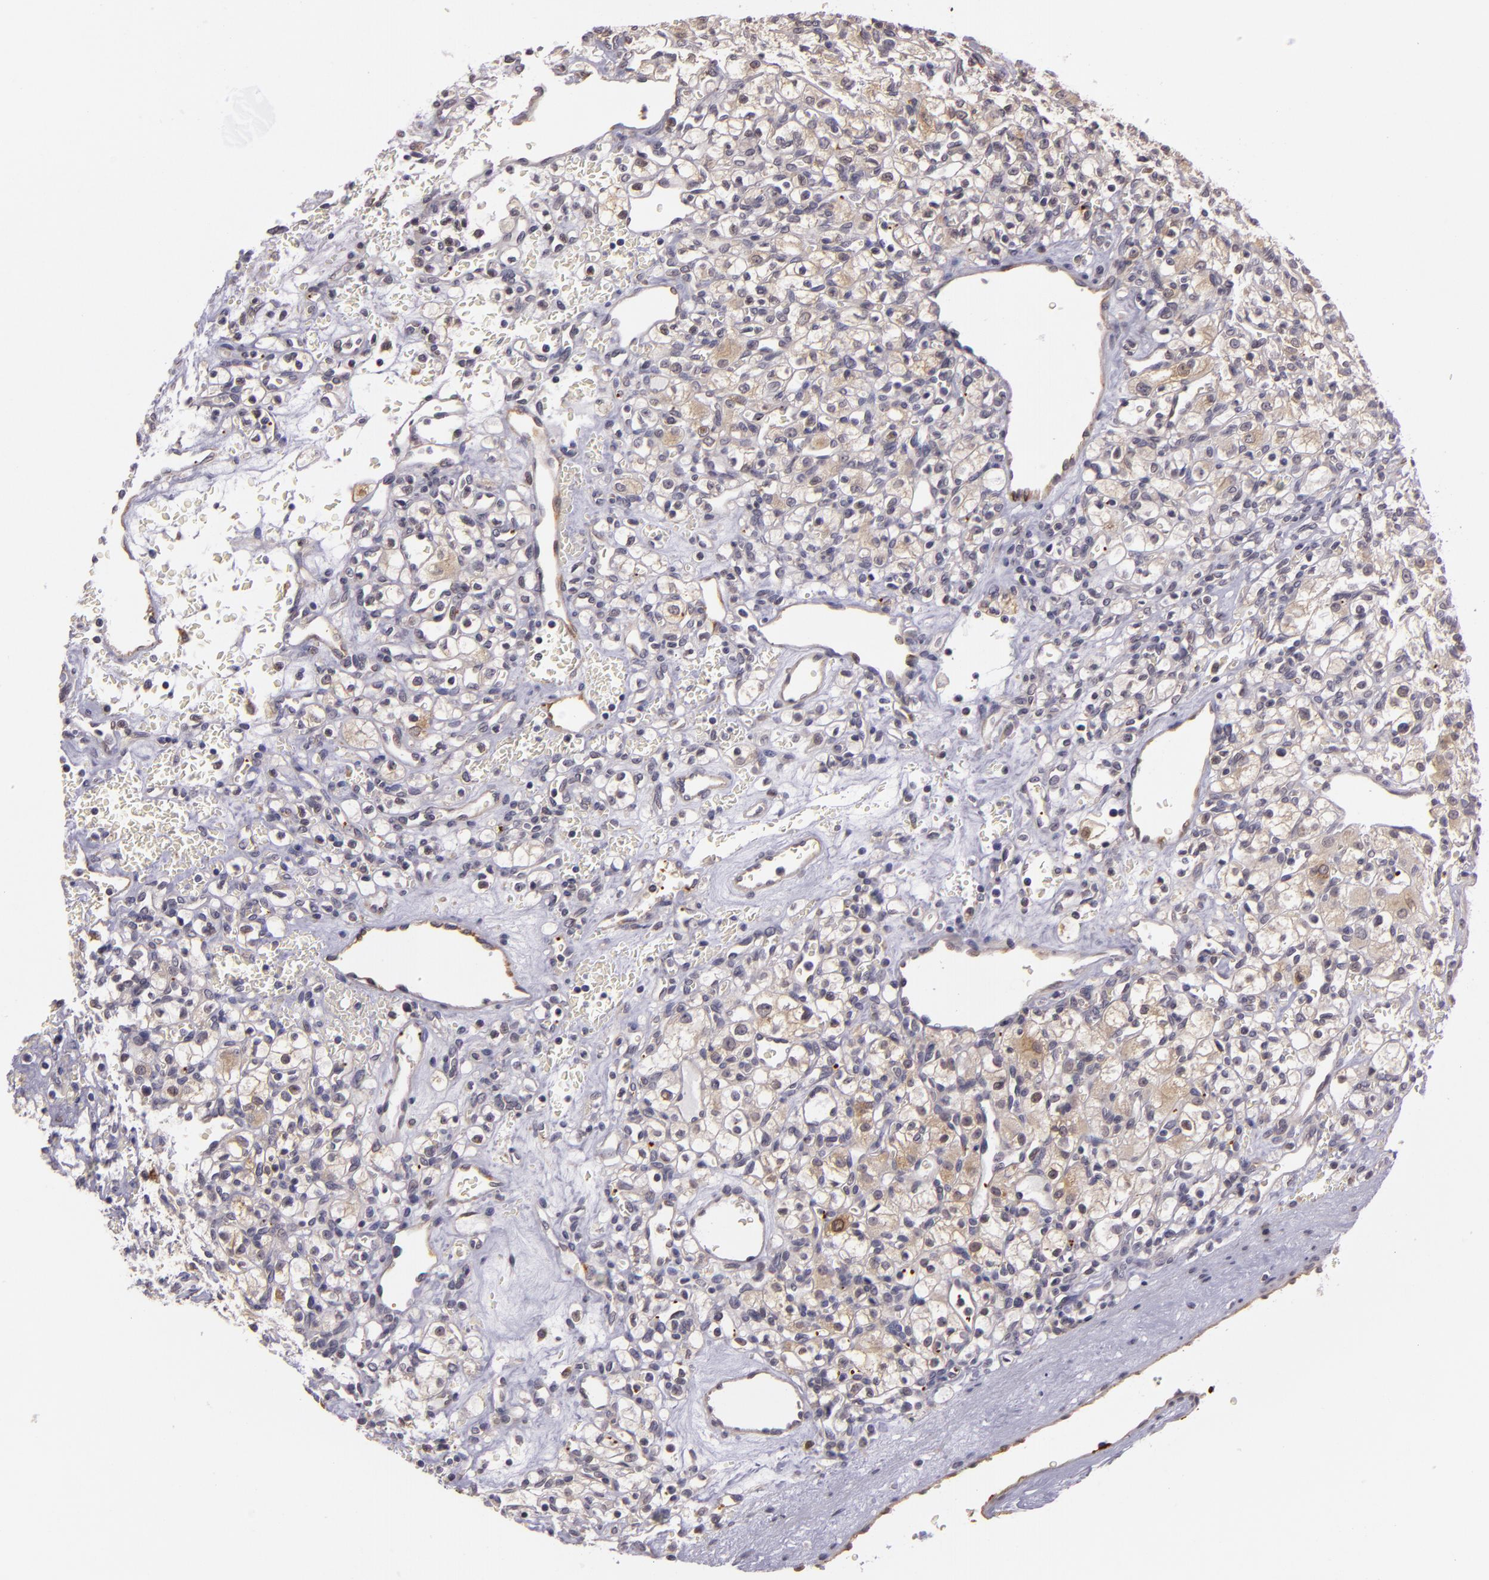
{"staining": {"intensity": "weak", "quantity": "<25%", "location": "cytoplasmic/membranous"}, "tissue": "renal cancer", "cell_type": "Tumor cells", "image_type": "cancer", "snomed": [{"axis": "morphology", "description": "Adenocarcinoma, NOS"}, {"axis": "topography", "description": "Kidney"}], "caption": "This histopathology image is of adenocarcinoma (renal) stained with immunohistochemistry (IHC) to label a protein in brown with the nuclei are counter-stained blue. There is no expression in tumor cells.", "gene": "SYTL4", "patient": {"sex": "female", "age": 62}}